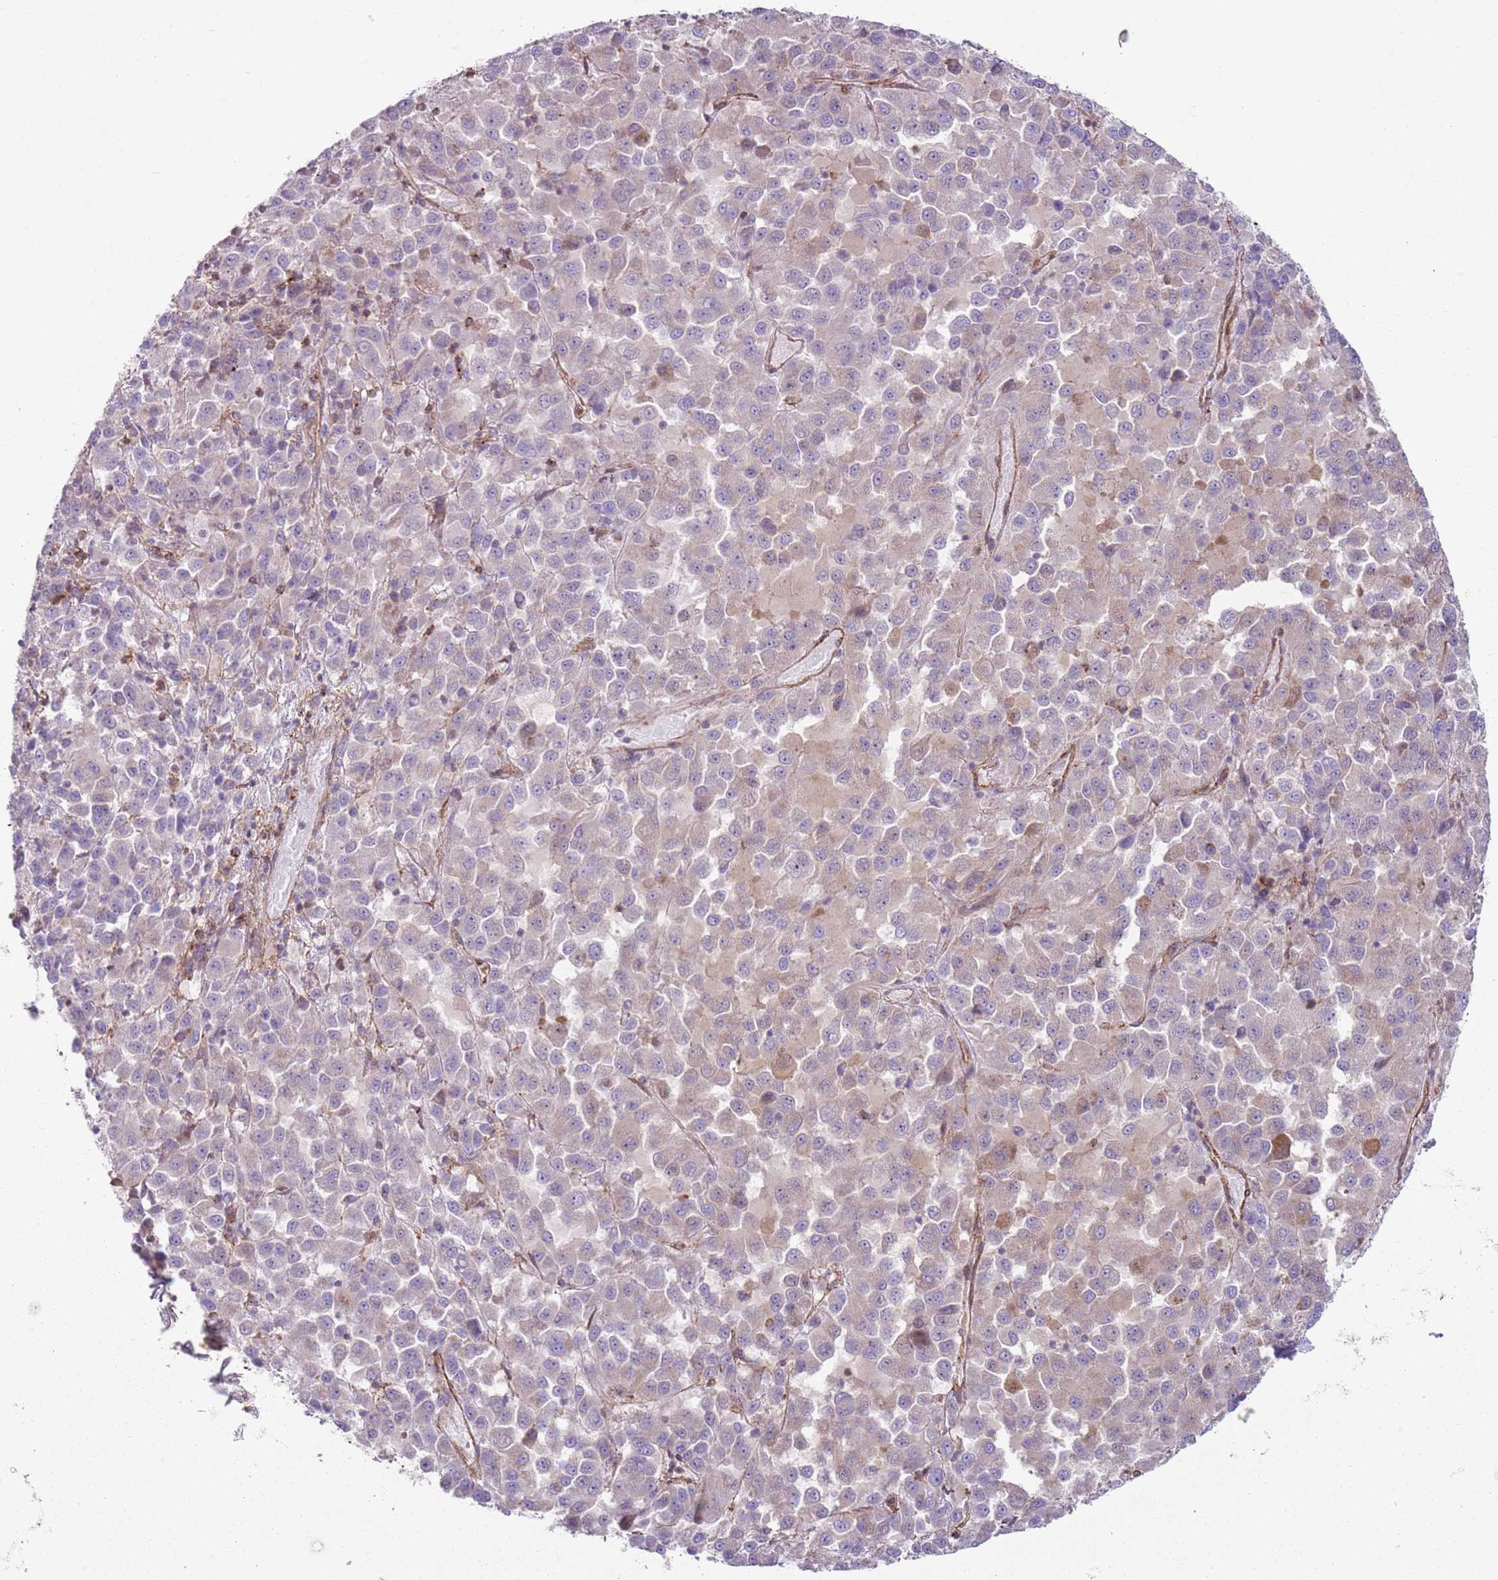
{"staining": {"intensity": "weak", "quantity": "<25%", "location": "cytoplasmic/membranous"}, "tissue": "melanoma", "cell_type": "Tumor cells", "image_type": "cancer", "snomed": [{"axis": "morphology", "description": "Malignant melanoma, Metastatic site"}, {"axis": "topography", "description": "Lung"}], "caption": "Malignant melanoma (metastatic site) was stained to show a protein in brown. There is no significant staining in tumor cells.", "gene": "GNAI3", "patient": {"sex": "male", "age": 64}}